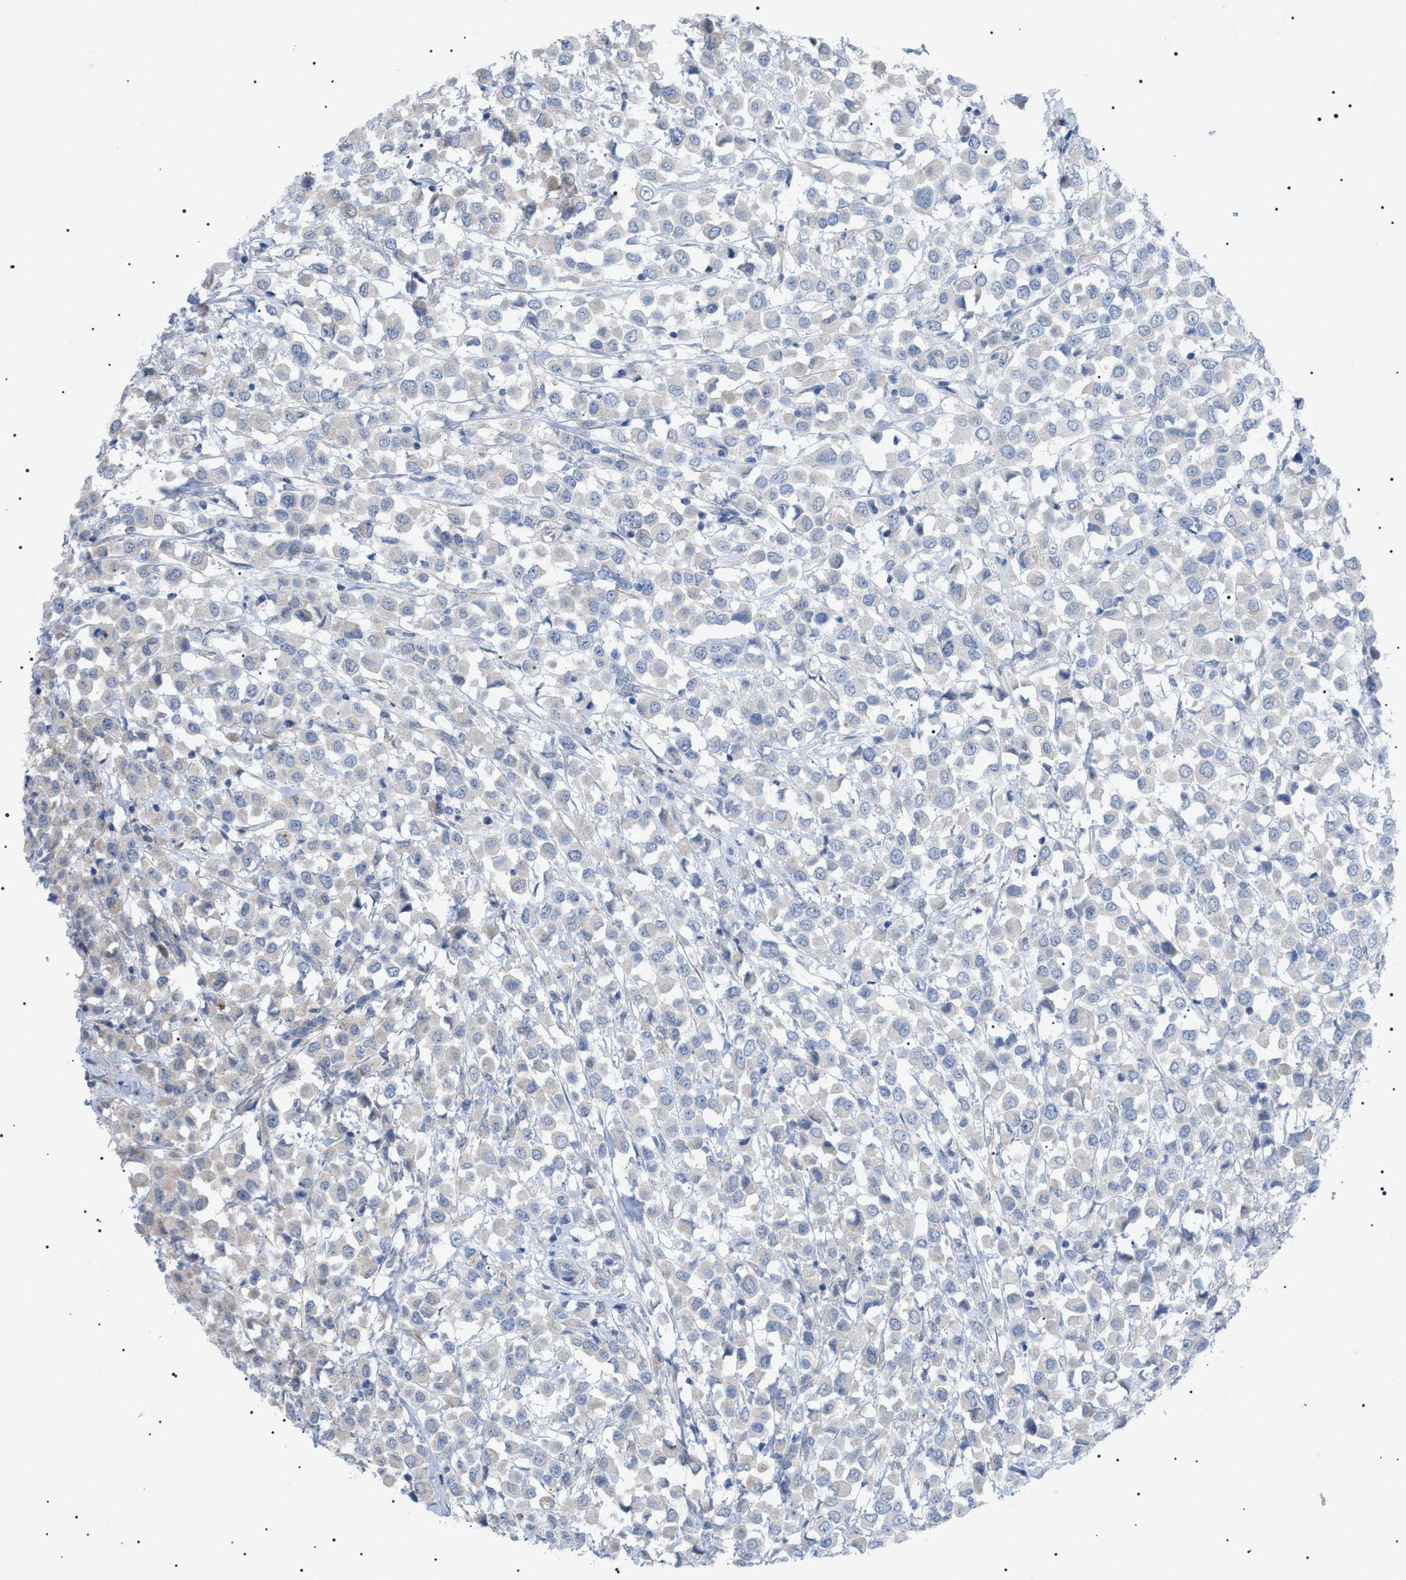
{"staining": {"intensity": "negative", "quantity": "none", "location": "none"}, "tissue": "breast cancer", "cell_type": "Tumor cells", "image_type": "cancer", "snomed": [{"axis": "morphology", "description": "Duct carcinoma"}, {"axis": "topography", "description": "Breast"}], "caption": "Immunohistochemistry (IHC) micrograph of breast cancer (invasive ductal carcinoma) stained for a protein (brown), which exhibits no positivity in tumor cells.", "gene": "ADAMTS1", "patient": {"sex": "female", "age": 61}}